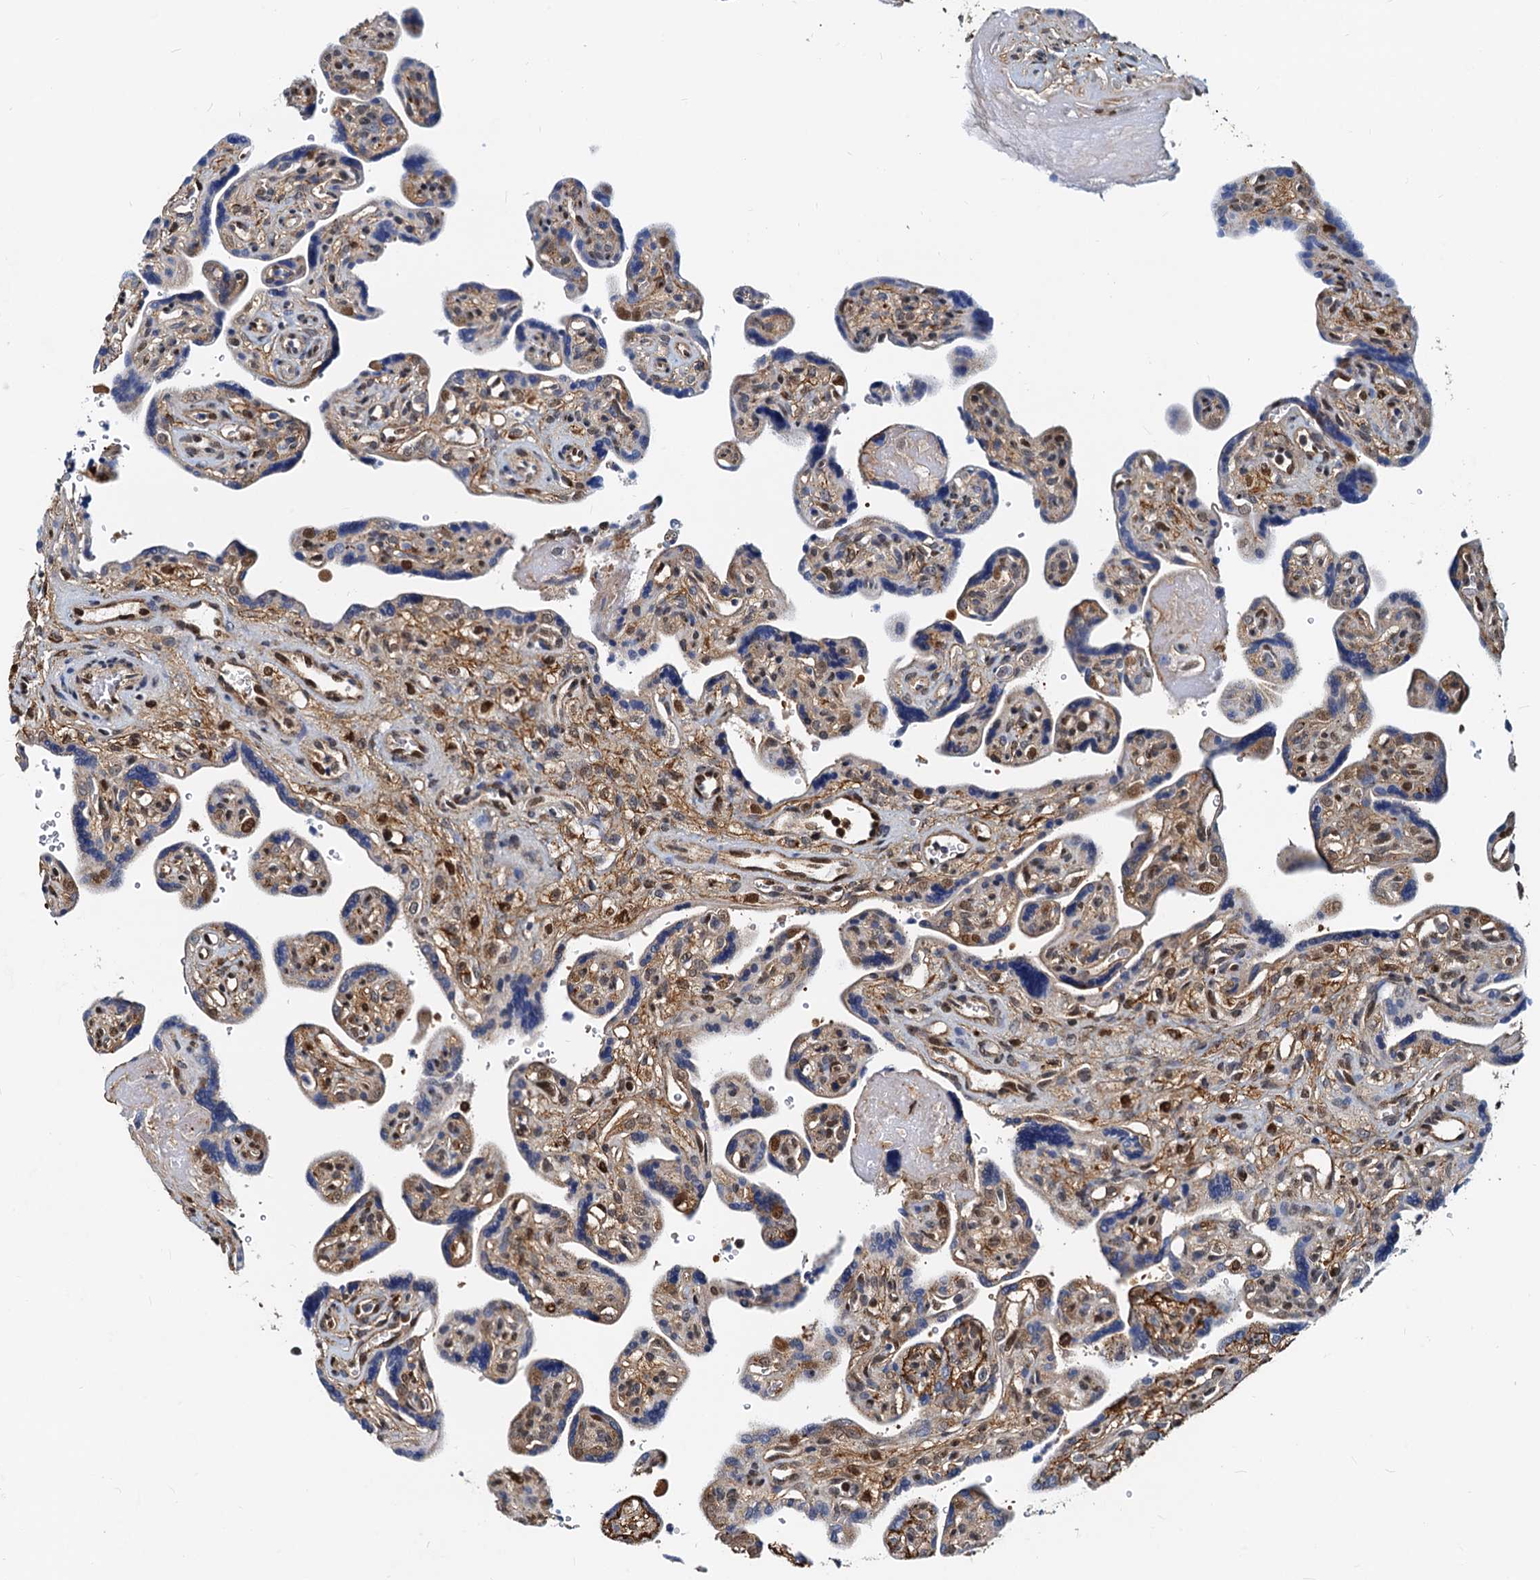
{"staining": {"intensity": "moderate", "quantity": "25%-75%", "location": "cytoplasmic/membranous,nuclear"}, "tissue": "placenta", "cell_type": "Trophoblastic cells", "image_type": "normal", "snomed": [{"axis": "morphology", "description": "Normal tissue, NOS"}, {"axis": "topography", "description": "Placenta"}], "caption": "Unremarkable placenta displays moderate cytoplasmic/membranous,nuclear expression in approximately 25%-75% of trophoblastic cells.", "gene": "PTGES3", "patient": {"sex": "female", "age": 39}}